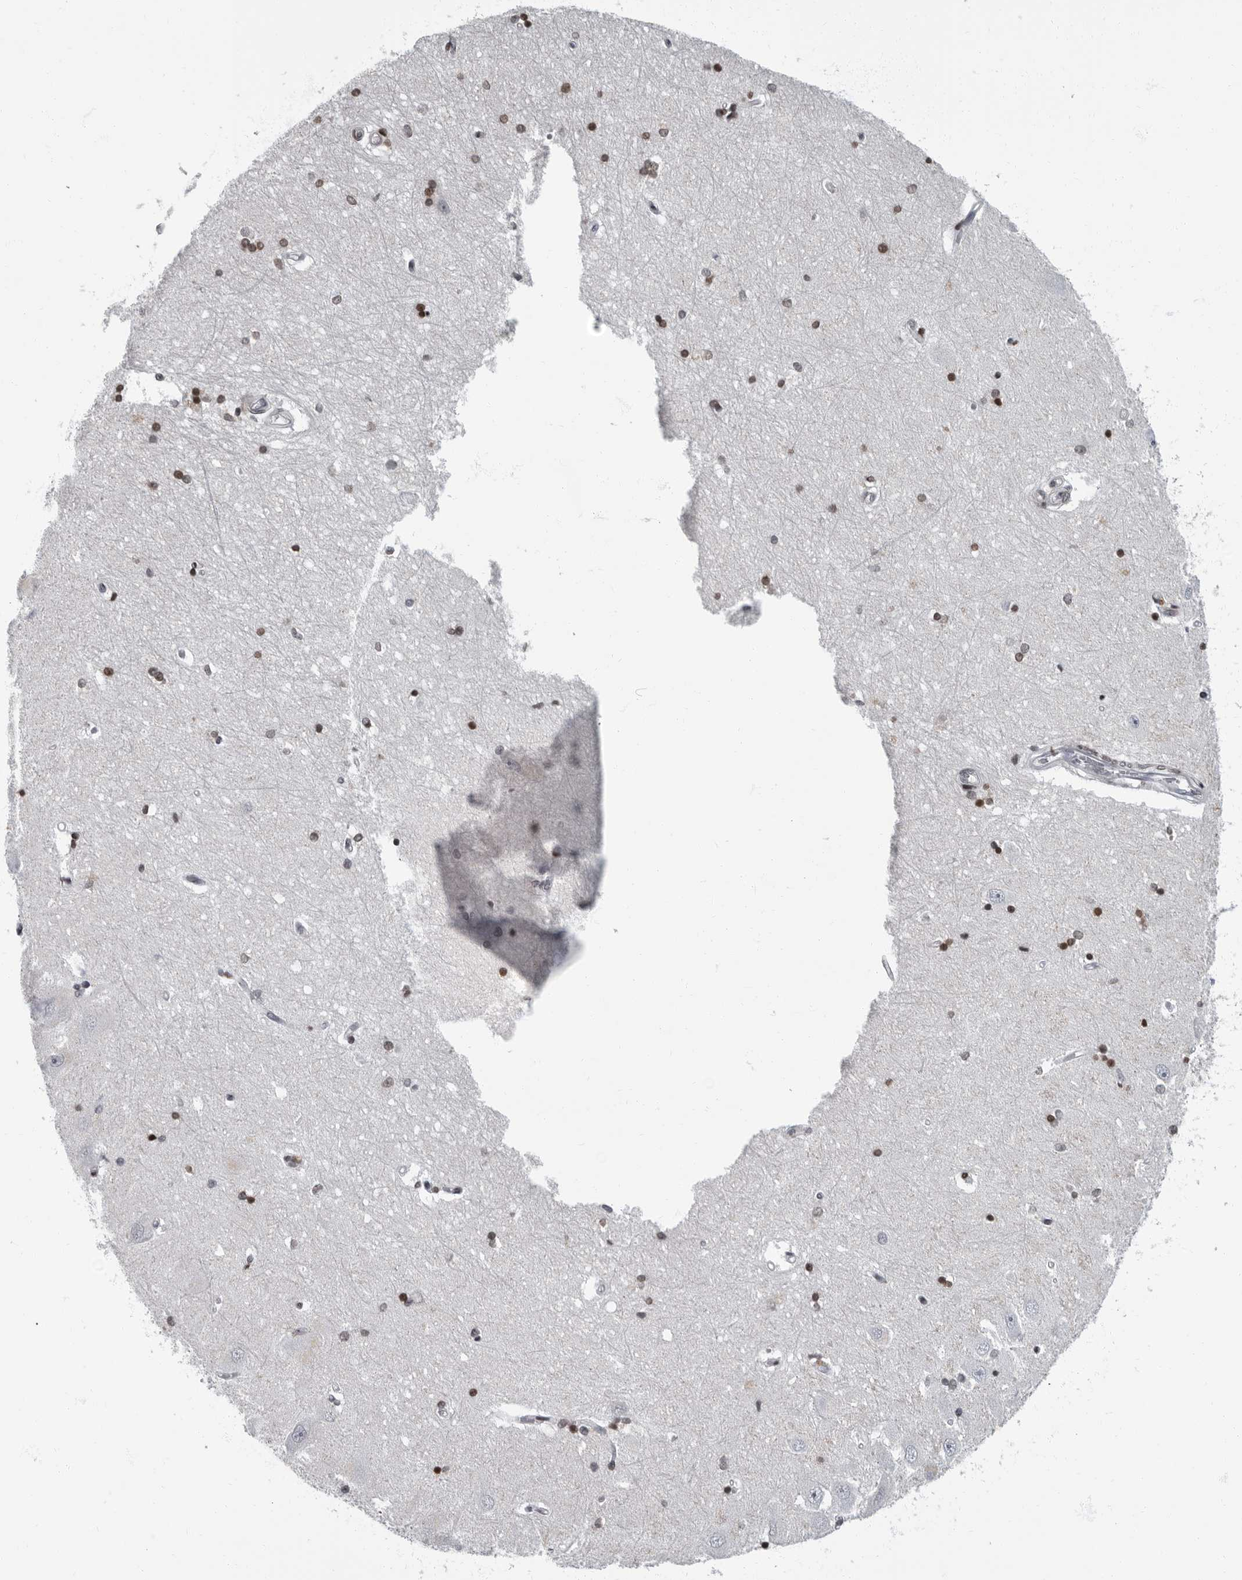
{"staining": {"intensity": "strong", "quantity": ">75%", "location": "nuclear"}, "tissue": "hippocampus", "cell_type": "Glial cells", "image_type": "normal", "snomed": [{"axis": "morphology", "description": "Normal tissue, NOS"}, {"axis": "topography", "description": "Hippocampus"}], "caption": "Immunohistochemistry of normal hippocampus reveals high levels of strong nuclear staining in about >75% of glial cells.", "gene": "EVI5", "patient": {"sex": "male", "age": 45}}